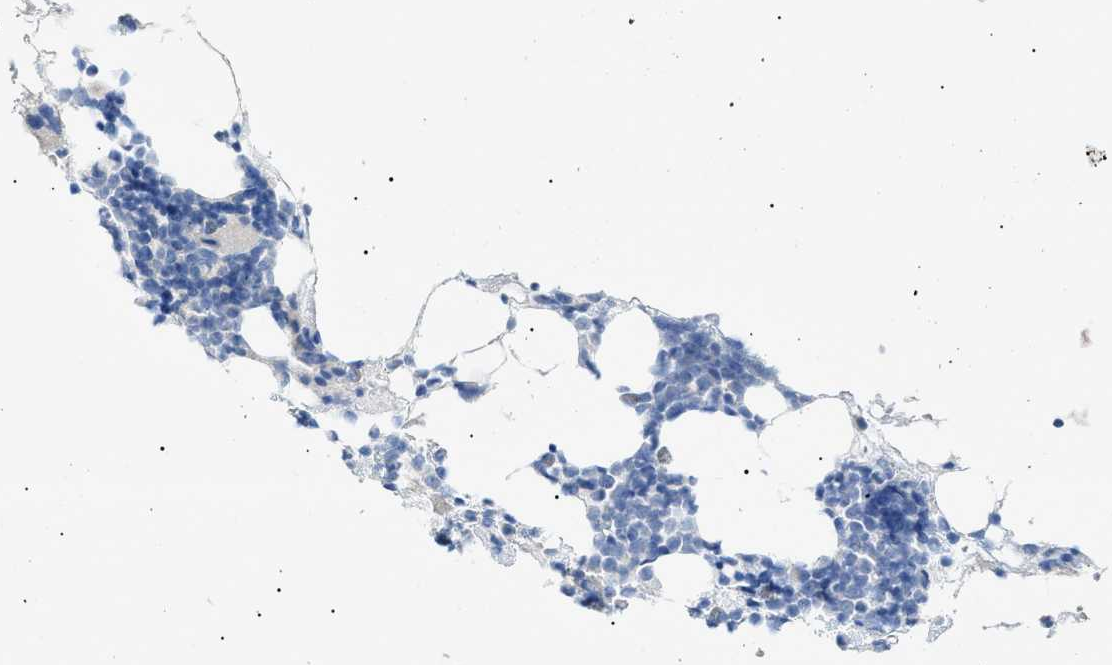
{"staining": {"intensity": "negative", "quantity": "none", "location": "none"}, "tissue": "bone marrow", "cell_type": "Hematopoietic cells", "image_type": "normal", "snomed": [{"axis": "morphology", "description": "Normal tissue, NOS"}, {"axis": "morphology", "description": "Inflammation, NOS"}, {"axis": "topography", "description": "Bone marrow"}], "caption": "High magnification brightfield microscopy of unremarkable bone marrow stained with DAB (brown) and counterstained with hematoxylin (blue): hematopoietic cells show no significant expression. The staining was performed using DAB (3,3'-diaminobenzidine) to visualize the protein expression in brown, while the nuclei were stained in blue with hematoxylin (Magnification: 20x).", "gene": "SLC25A31", "patient": {"sex": "female", "age": 64}}